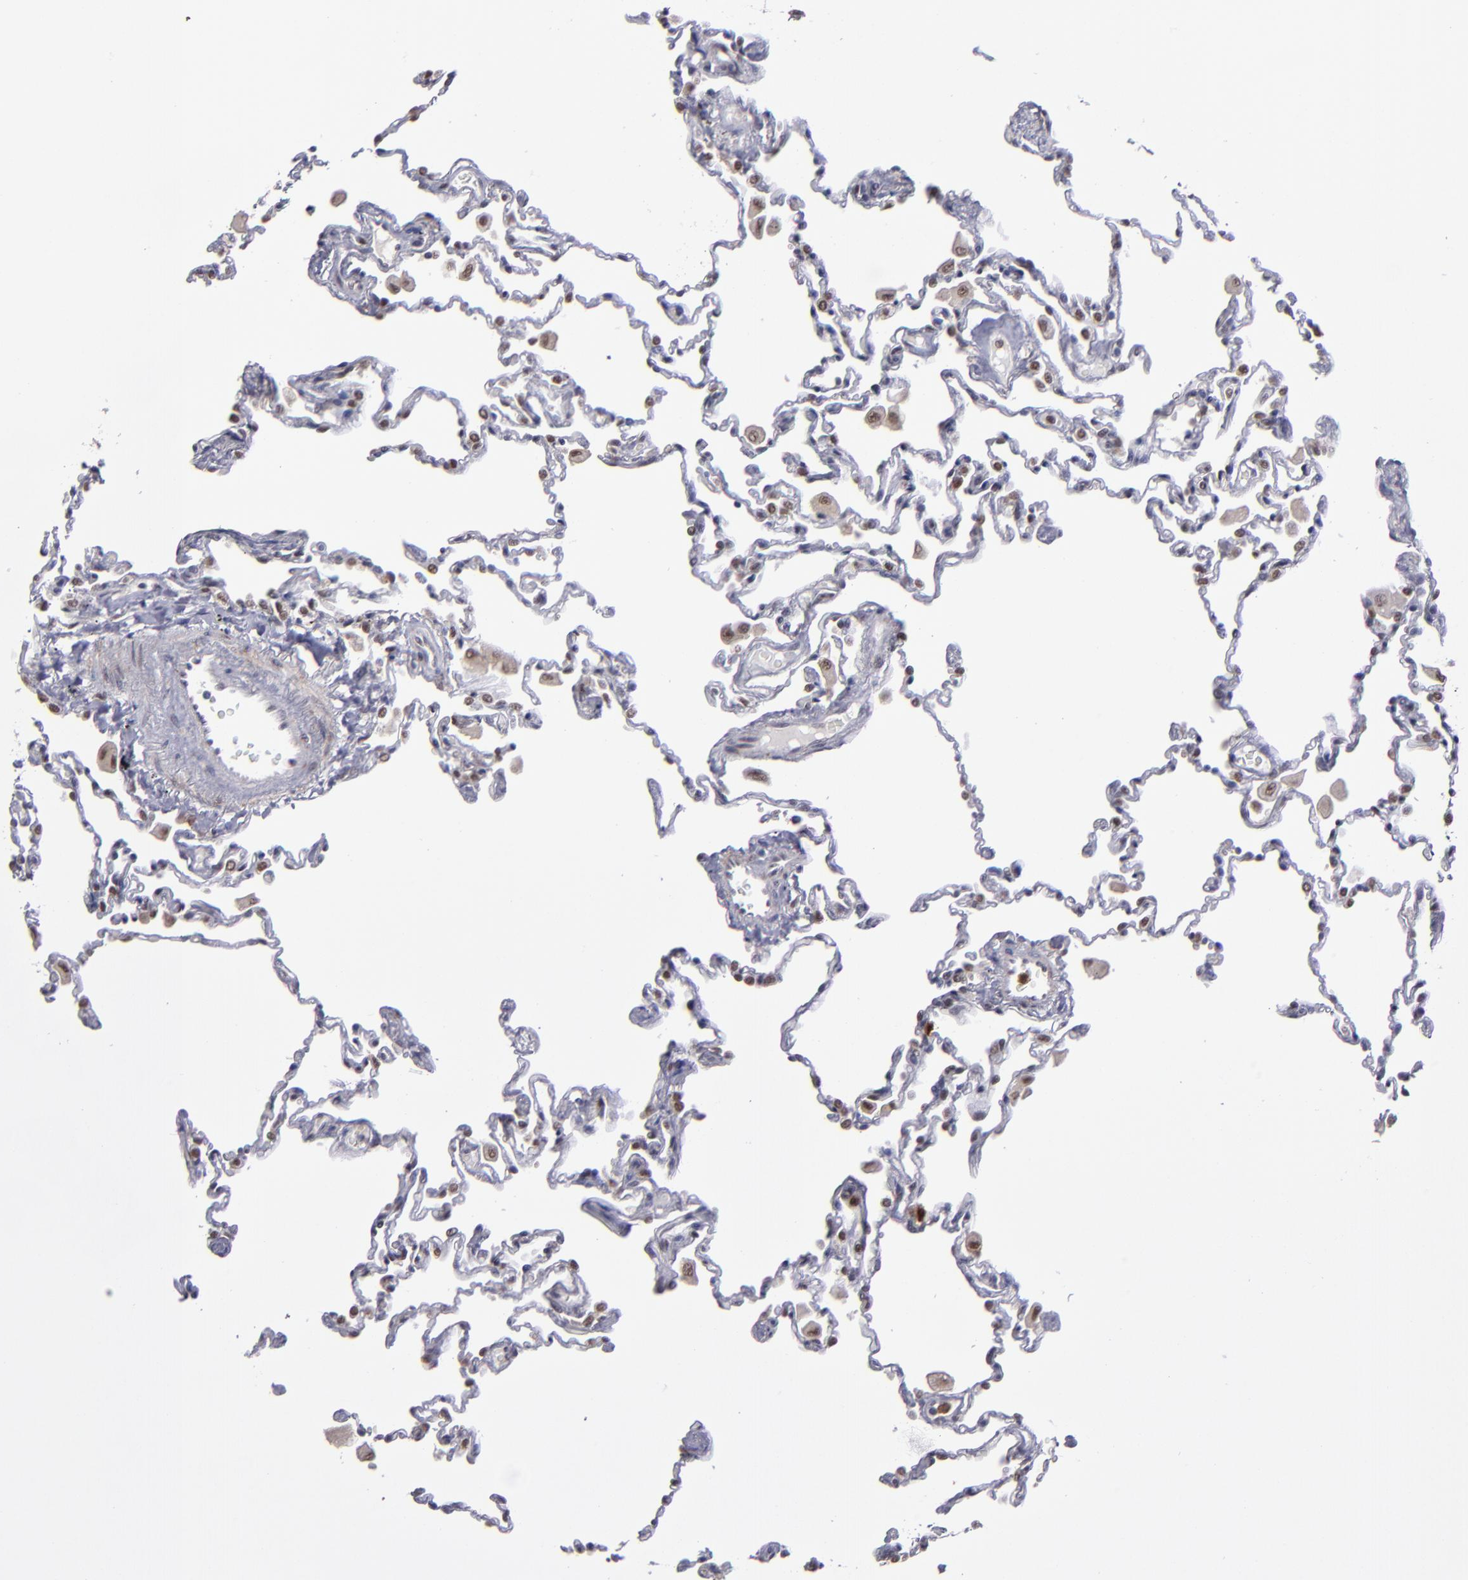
{"staining": {"intensity": "negative", "quantity": "none", "location": "none"}, "tissue": "lung", "cell_type": "Alveolar cells", "image_type": "normal", "snomed": [{"axis": "morphology", "description": "Normal tissue, NOS"}, {"axis": "topography", "description": "Lung"}], "caption": "Micrograph shows no significant protein staining in alveolar cells of benign lung.", "gene": "RREB1", "patient": {"sex": "male", "age": 59}}